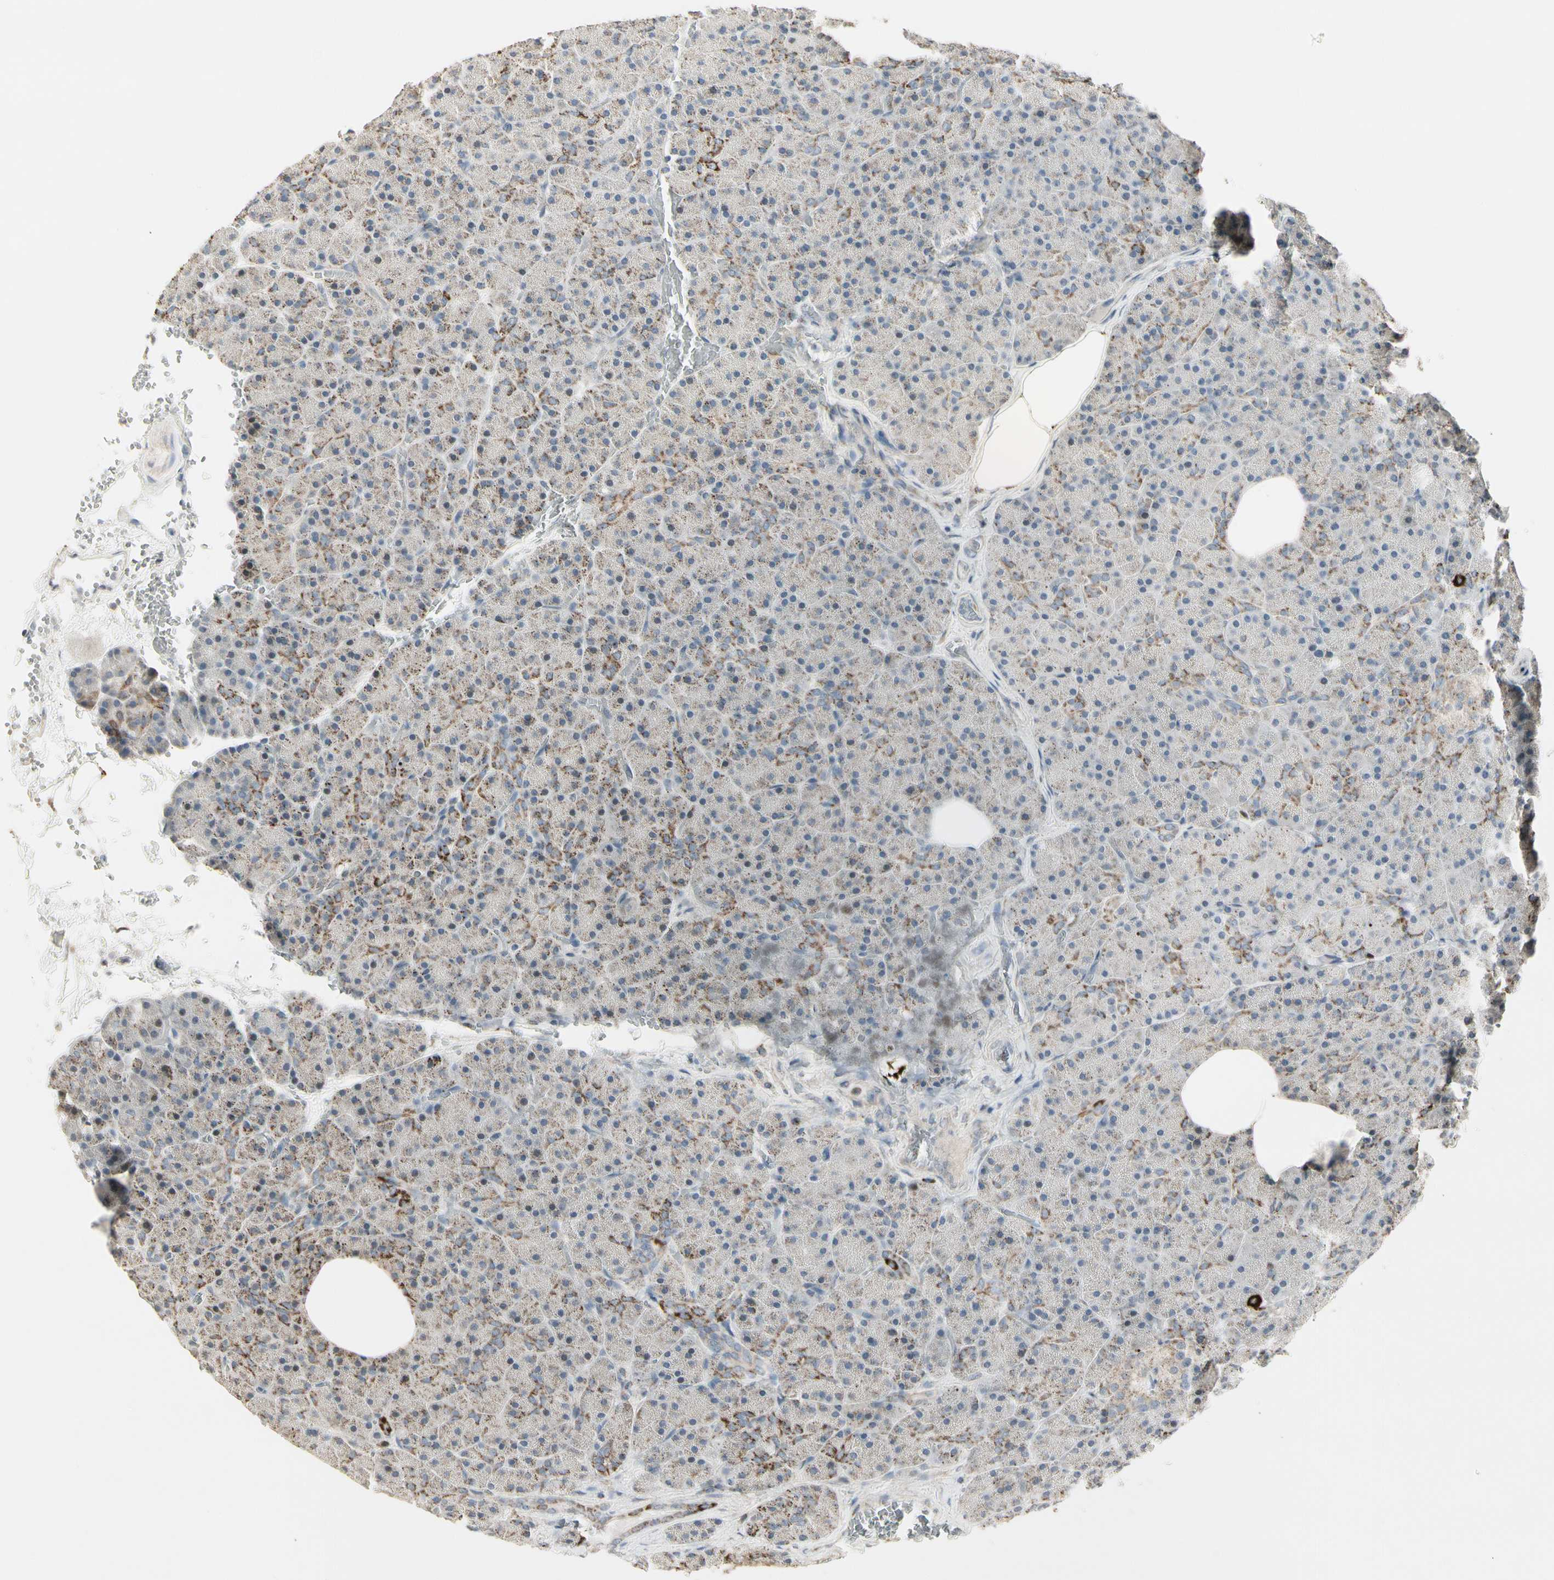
{"staining": {"intensity": "moderate", "quantity": "<25%", "location": "cytoplasmic/membranous"}, "tissue": "pancreas", "cell_type": "Exocrine glandular cells", "image_type": "normal", "snomed": [{"axis": "morphology", "description": "Normal tissue, NOS"}, {"axis": "topography", "description": "Pancreas"}], "caption": "About <25% of exocrine glandular cells in unremarkable human pancreas reveal moderate cytoplasmic/membranous protein expression as visualized by brown immunohistochemical staining.", "gene": "TMEM176A", "patient": {"sex": "female", "age": 35}}